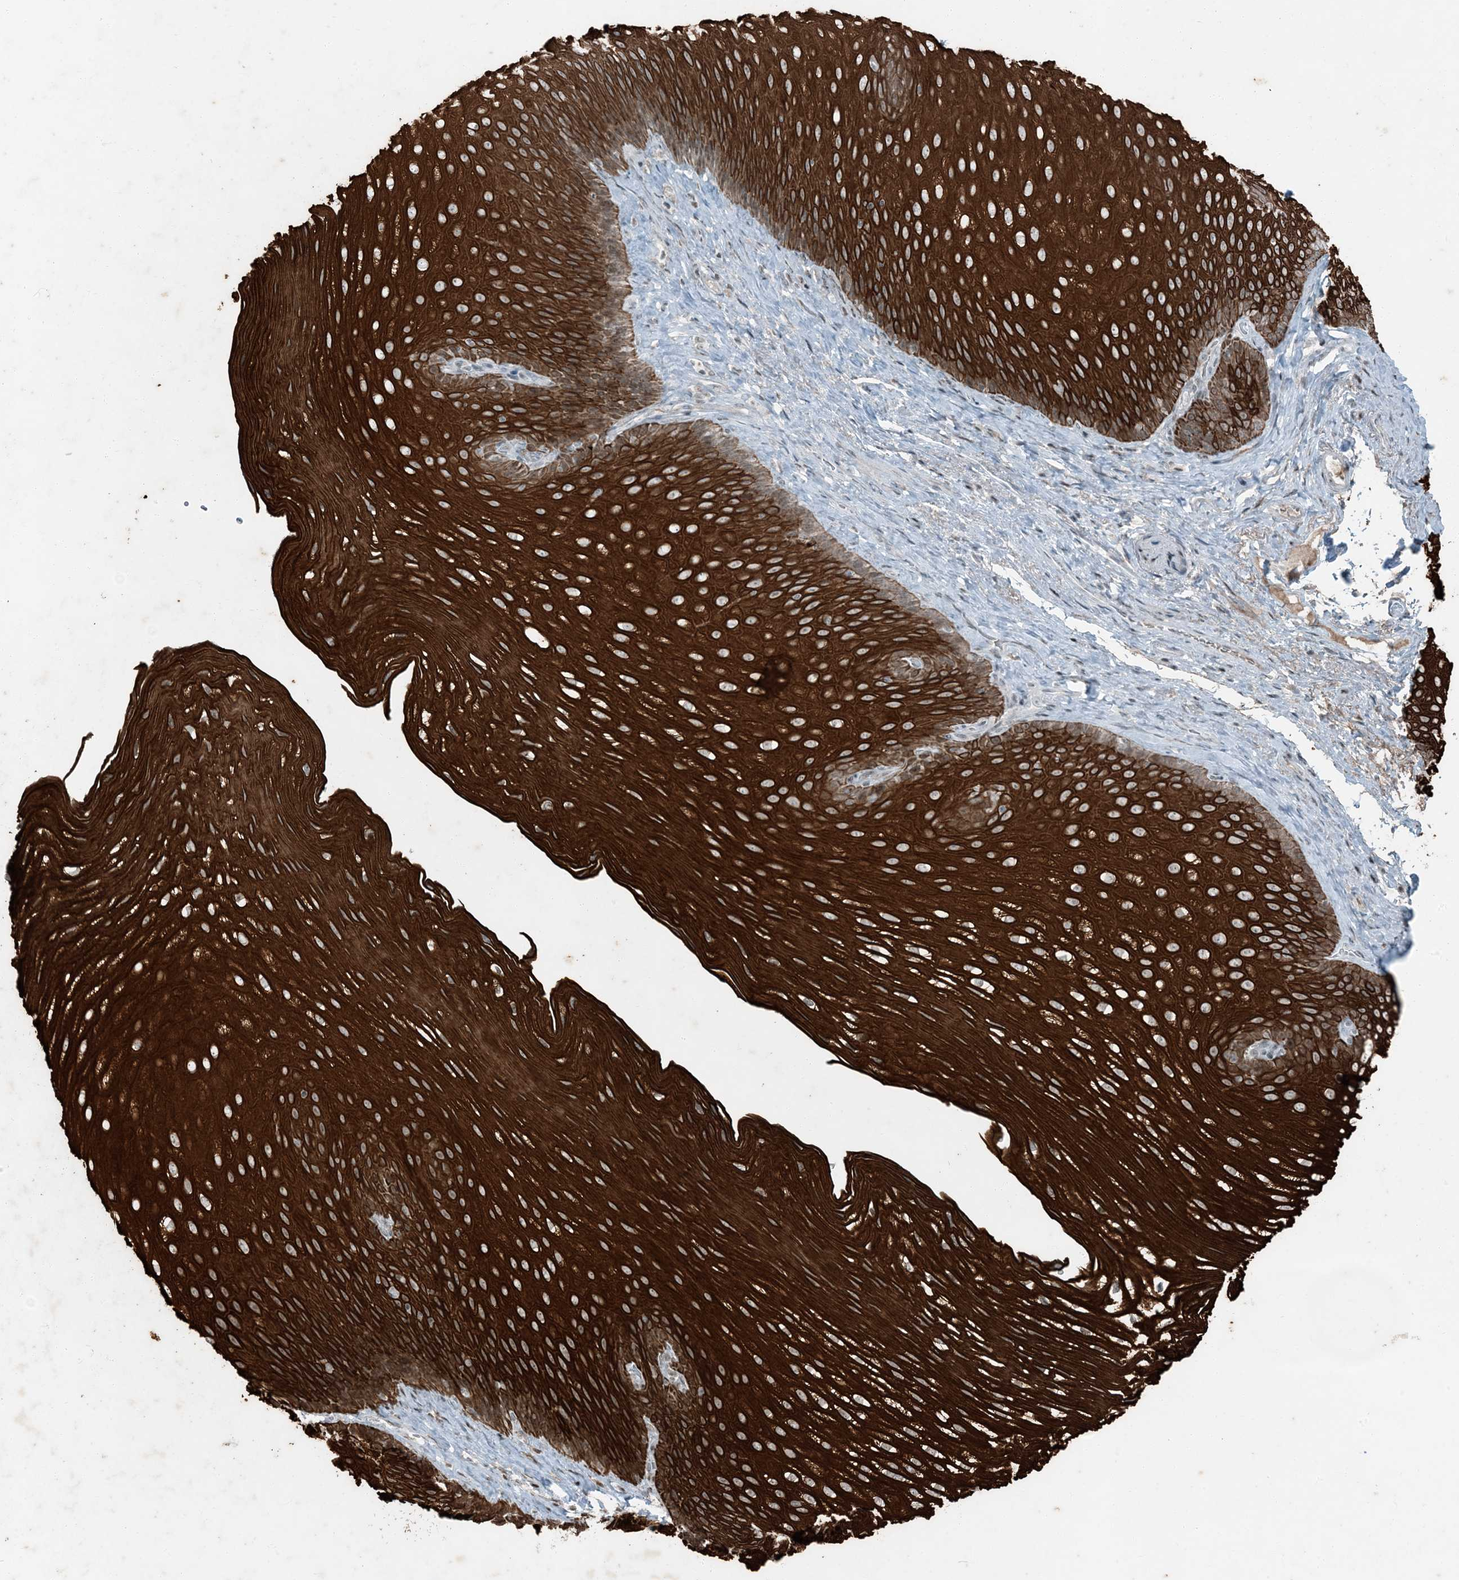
{"staining": {"intensity": "strong", "quantity": ">75%", "location": "cytoplasmic/membranous"}, "tissue": "esophagus", "cell_type": "Squamous epithelial cells", "image_type": "normal", "snomed": [{"axis": "morphology", "description": "Normal tissue, NOS"}, {"axis": "topography", "description": "Esophagus"}], "caption": "A high-resolution image shows immunohistochemistry staining of normal esophagus, which demonstrates strong cytoplasmic/membranous staining in about >75% of squamous epithelial cells.", "gene": "TADA2B", "patient": {"sex": "female", "age": 66}}